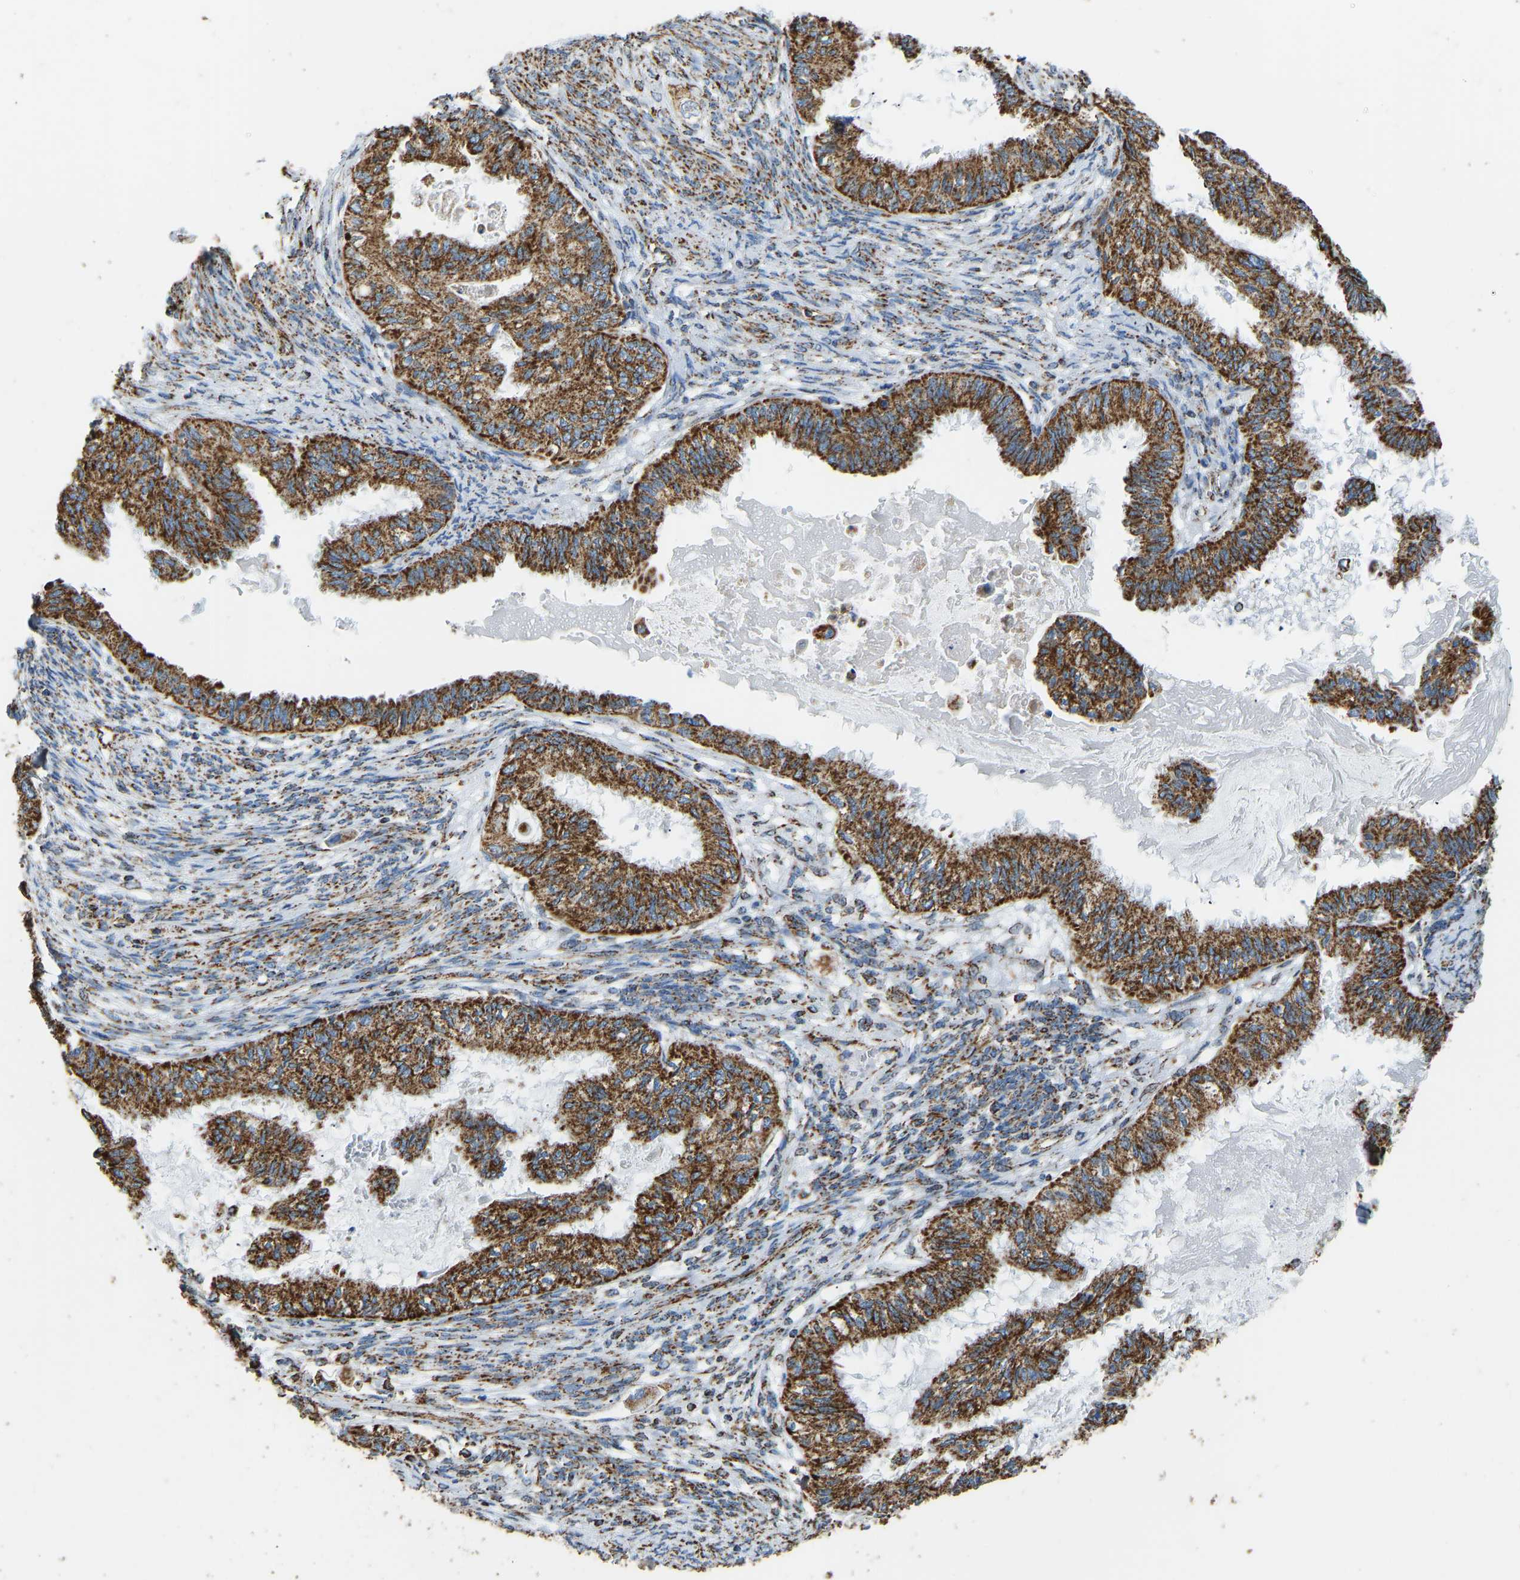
{"staining": {"intensity": "strong", "quantity": ">75%", "location": "cytoplasmic/membranous"}, "tissue": "cervical cancer", "cell_type": "Tumor cells", "image_type": "cancer", "snomed": [{"axis": "morphology", "description": "Normal tissue, NOS"}, {"axis": "morphology", "description": "Adenocarcinoma, NOS"}, {"axis": "topography", "description": "Cervix"}, {"axis": "topography", "description": "Endometrium"}], "caption": "Cervical adenocarcinoma stained for a protein (brown) demonstrates strong cytoplasmic/membranous positive positivity in about >75% of tumor cells.", "gene": "IRX6", "patient": {"sex": "female", "age": 86}}